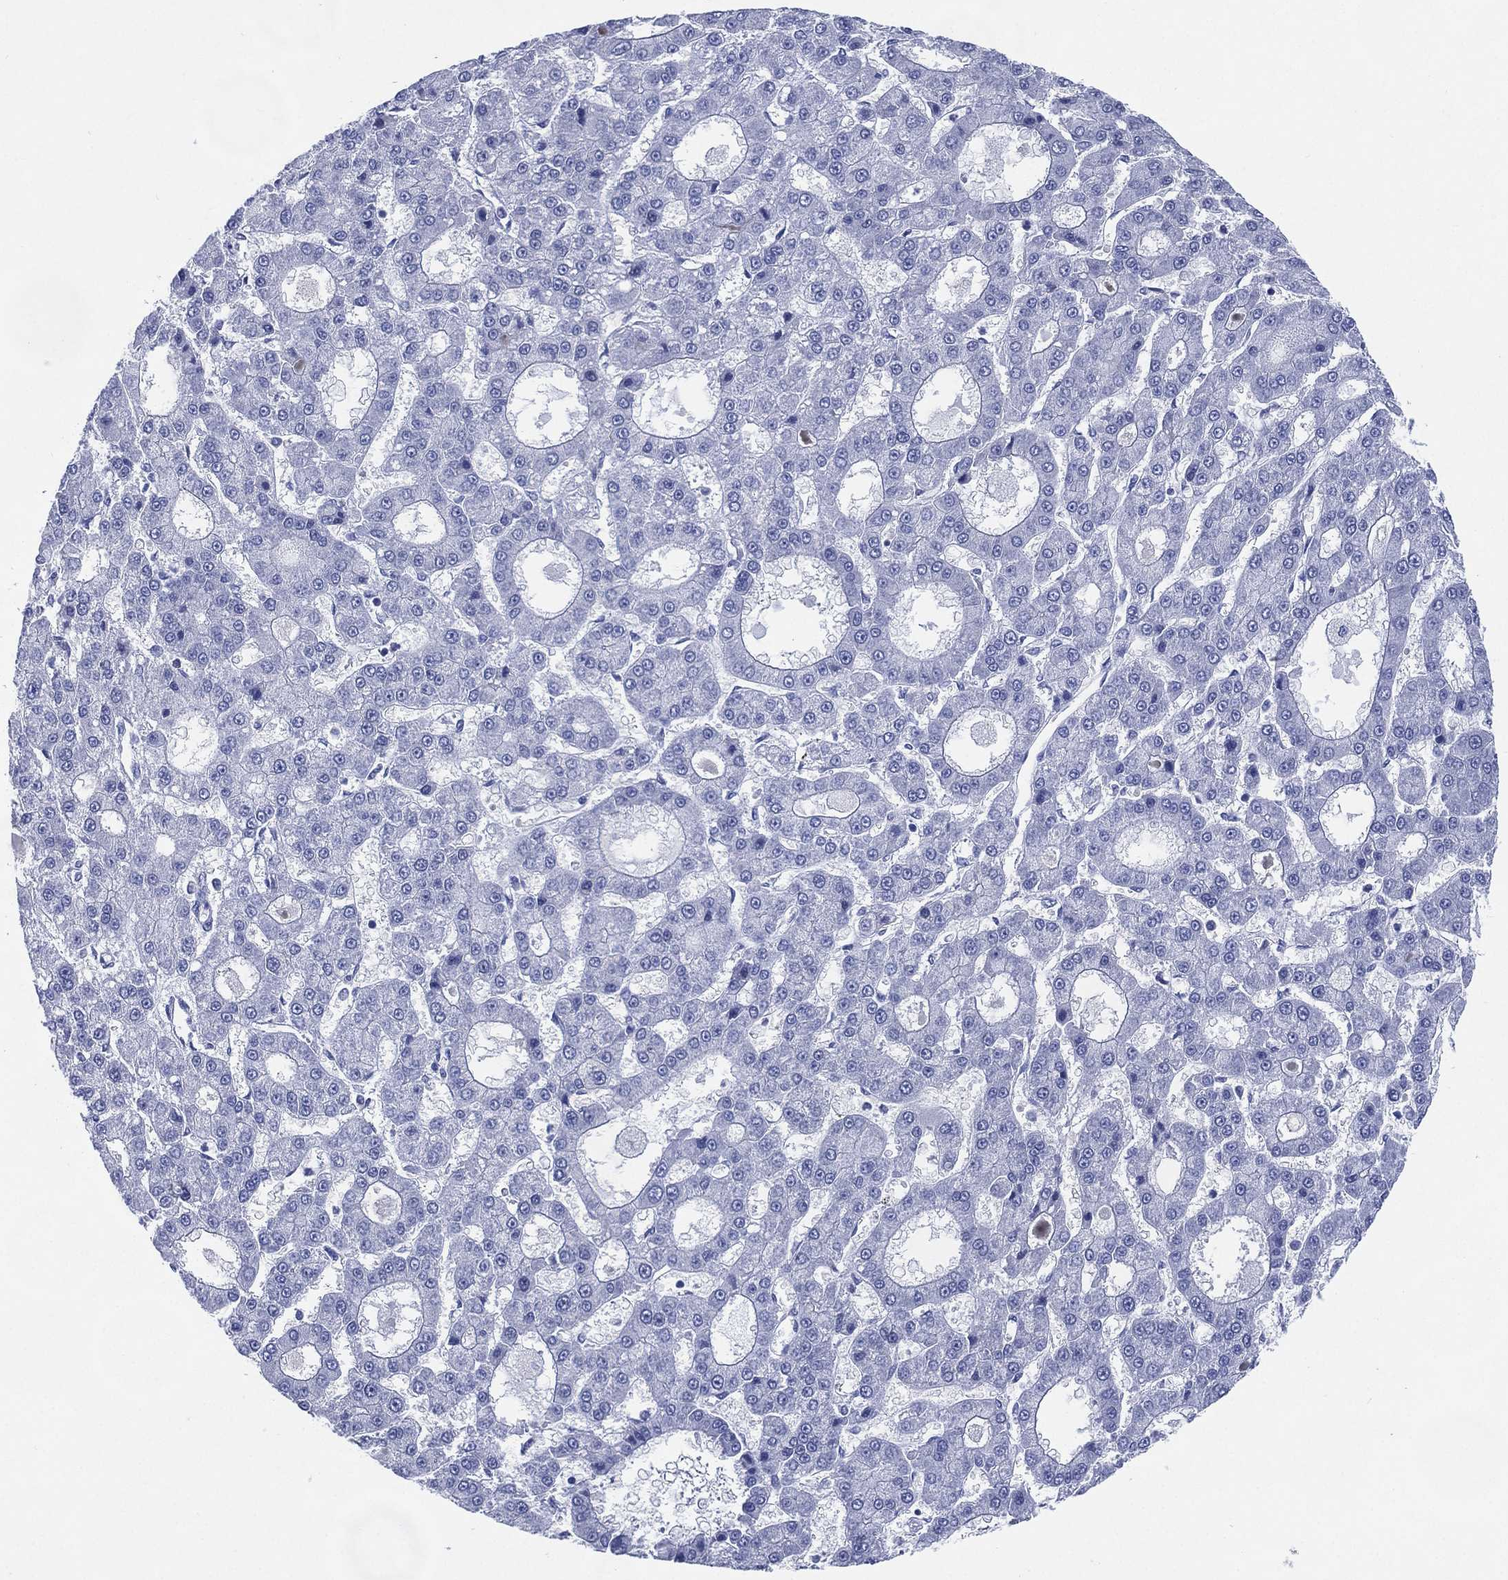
{"staining": {"intensity": "negative", "quantity": "none", "location": "none"}, "tissue": "liver cancer", "cell_type": "Tumor cells", "image_type": "cancer", "snomed": [{"axis": "morphology", "description": "Carcinoma, Hepatocellular, NOS"}, {"axis": "topography", "description": "Liver"}], "caption": "Micrograph shows no significant protein expression in tumor cells of liver cancer.", "gene": "TMEM247", "patient": {"sex": "male", "age": 70}}